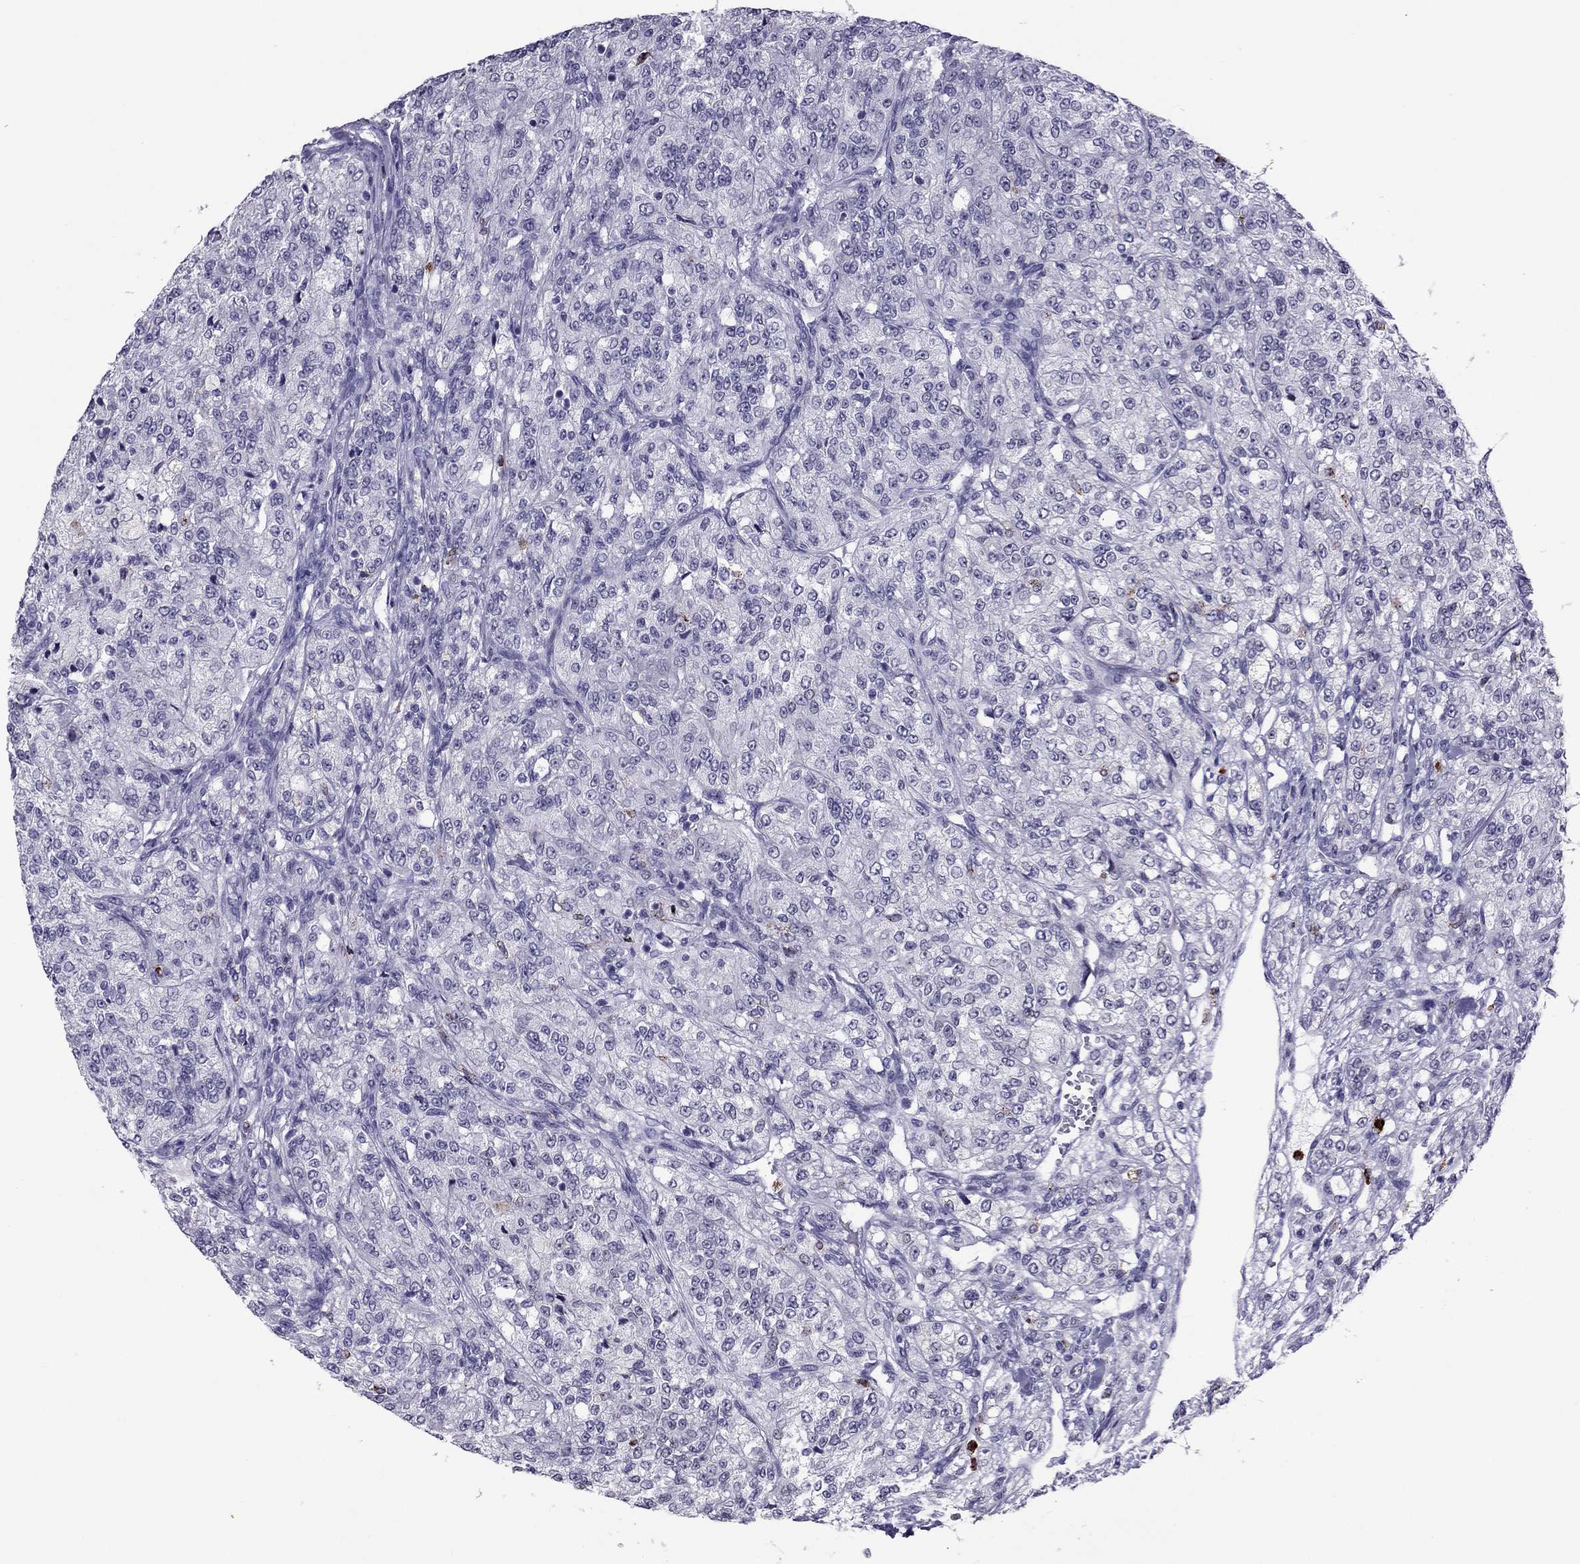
{"staining": {"intensity": "negative", "quantity": "none", "location": "none"}, "tissue": "renal cancer", "cell_type": "Tumor cells", "image_type": "cancer", "snomed": [{"axis": "morphology", "description": "Adenocarcinoma, NOS"}, {"axis": "topography", "description": "Kidney"}], "caption": "High magnification brightfield microscopy of renal adenocarcinoma stained with DAB (3,3'-diaminobenzidine) (brown) and counterstained with hematoxylin (blue): tumor cells show no significant expression.", "gene": "CCL27", "patient": {"sex": "female", "age": 63}}